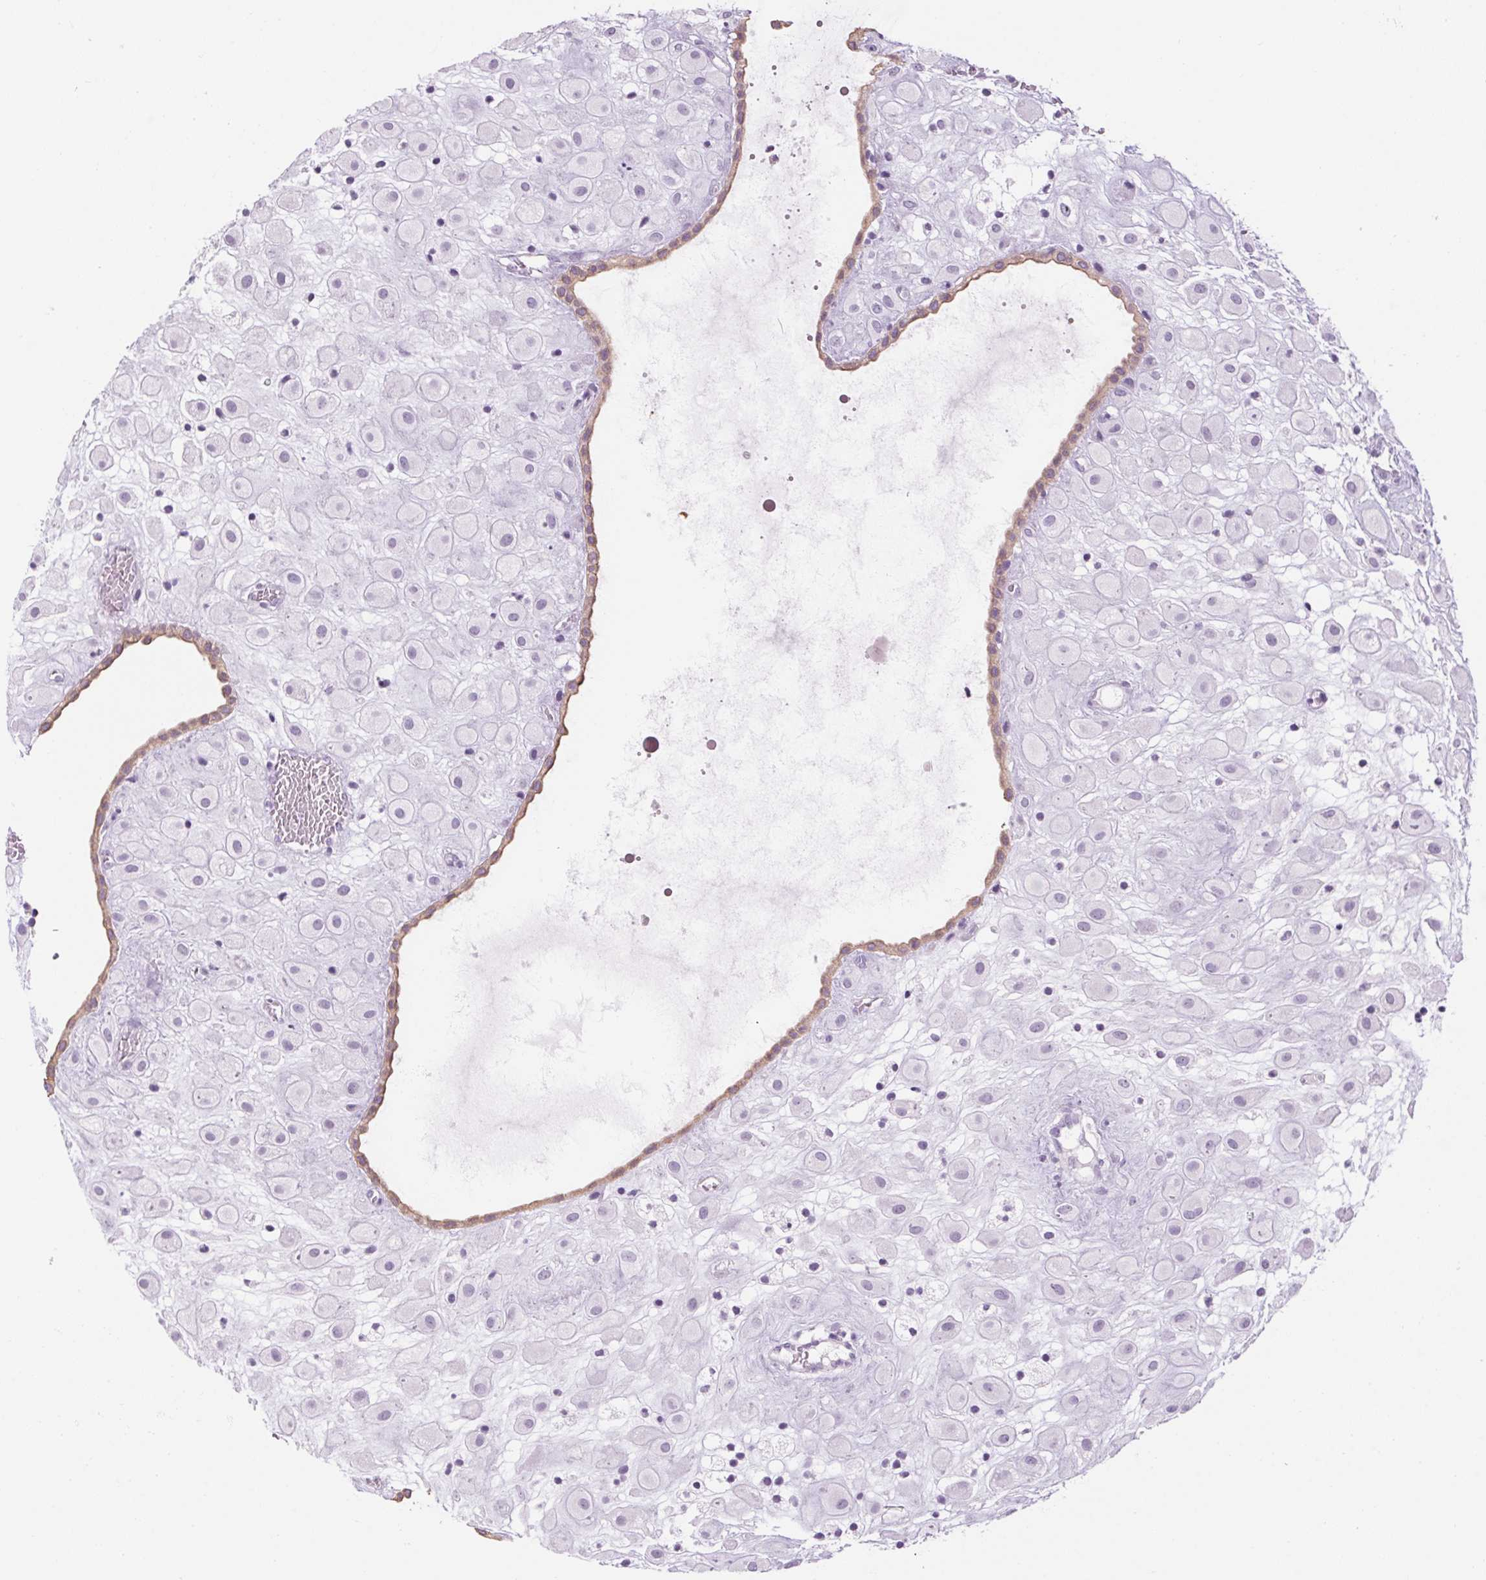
{"staining": {"intensity": "negative", "quantity": "none", "location": "none"}, "tissue": "placenta", "cell_type": "Decidual cells", "image_type": "normal", "snomed": [{"axis": "morphology", "description": "Normal tissue, NOS"}, {"axis": "topography", "description": "Placenta"}], "caption": "This is an immunohistochemistry histopathology image of unremarkable human placenta. There is no expression in decidual cells.", "gene": "RPTN", "patient": {"sex": "female", "age": 24}}